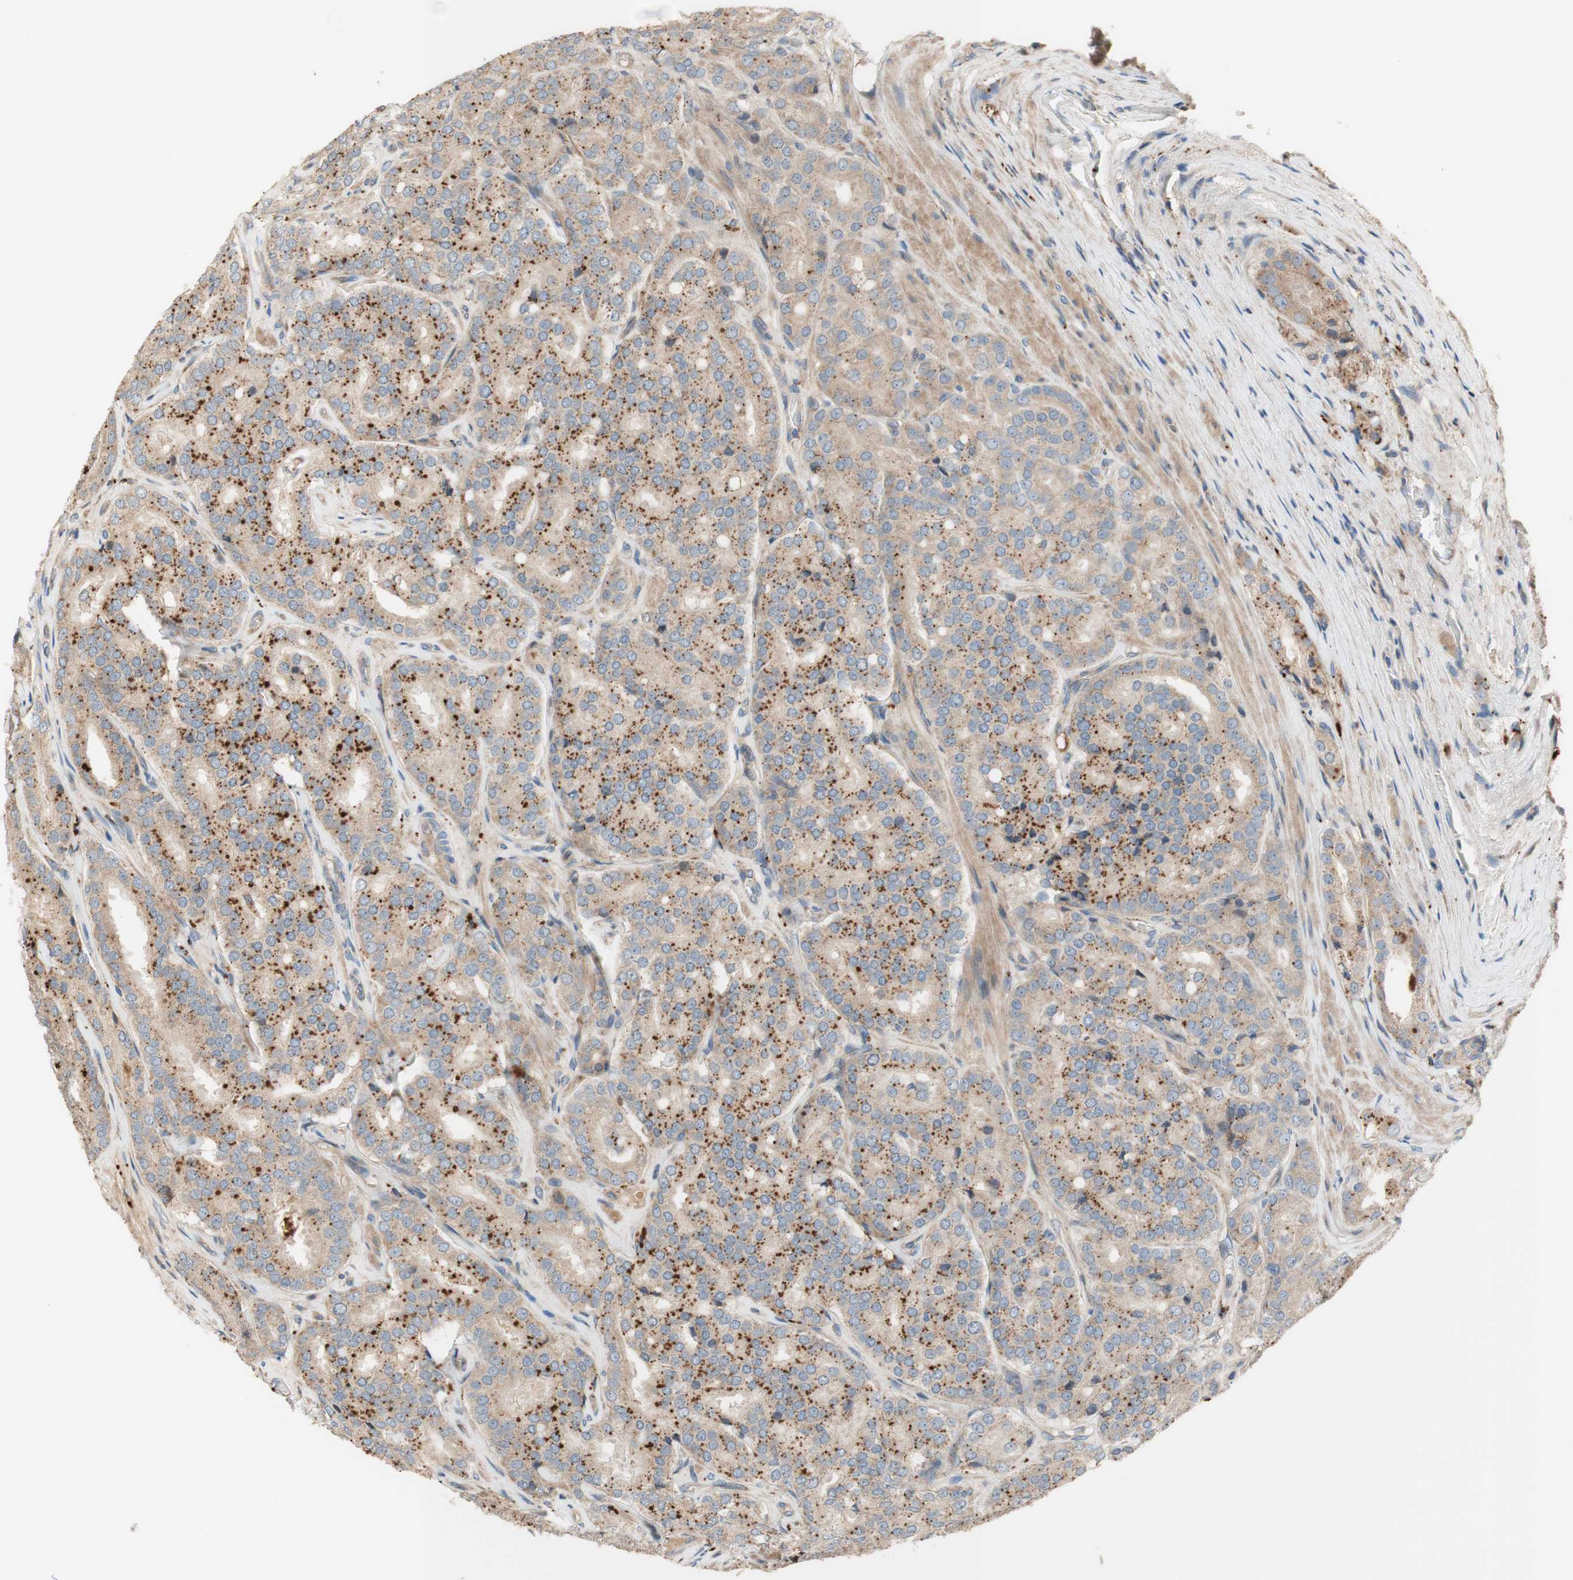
{"staining": {"intensity": "weak", "quantity": ">75%", "location": "cytoplasmic/membranous"}, "tissue": "prostate cancer", "cell_type": "Tumor cells", "image_type": "cancer", "snomed": [{"axis": "morphology", "description": "Adenocarcinoma, High grade"}, {"axis": "topography", "description": "Prostate"}], "caption": "A brown stain shows weak cytoplasmic/membranous staining of a protein in human prostate cancer (high-grade adenocarcinoma) tumor cells.", "gene": "PTPN21", "patient": {"sex": "male", "age": 65}}